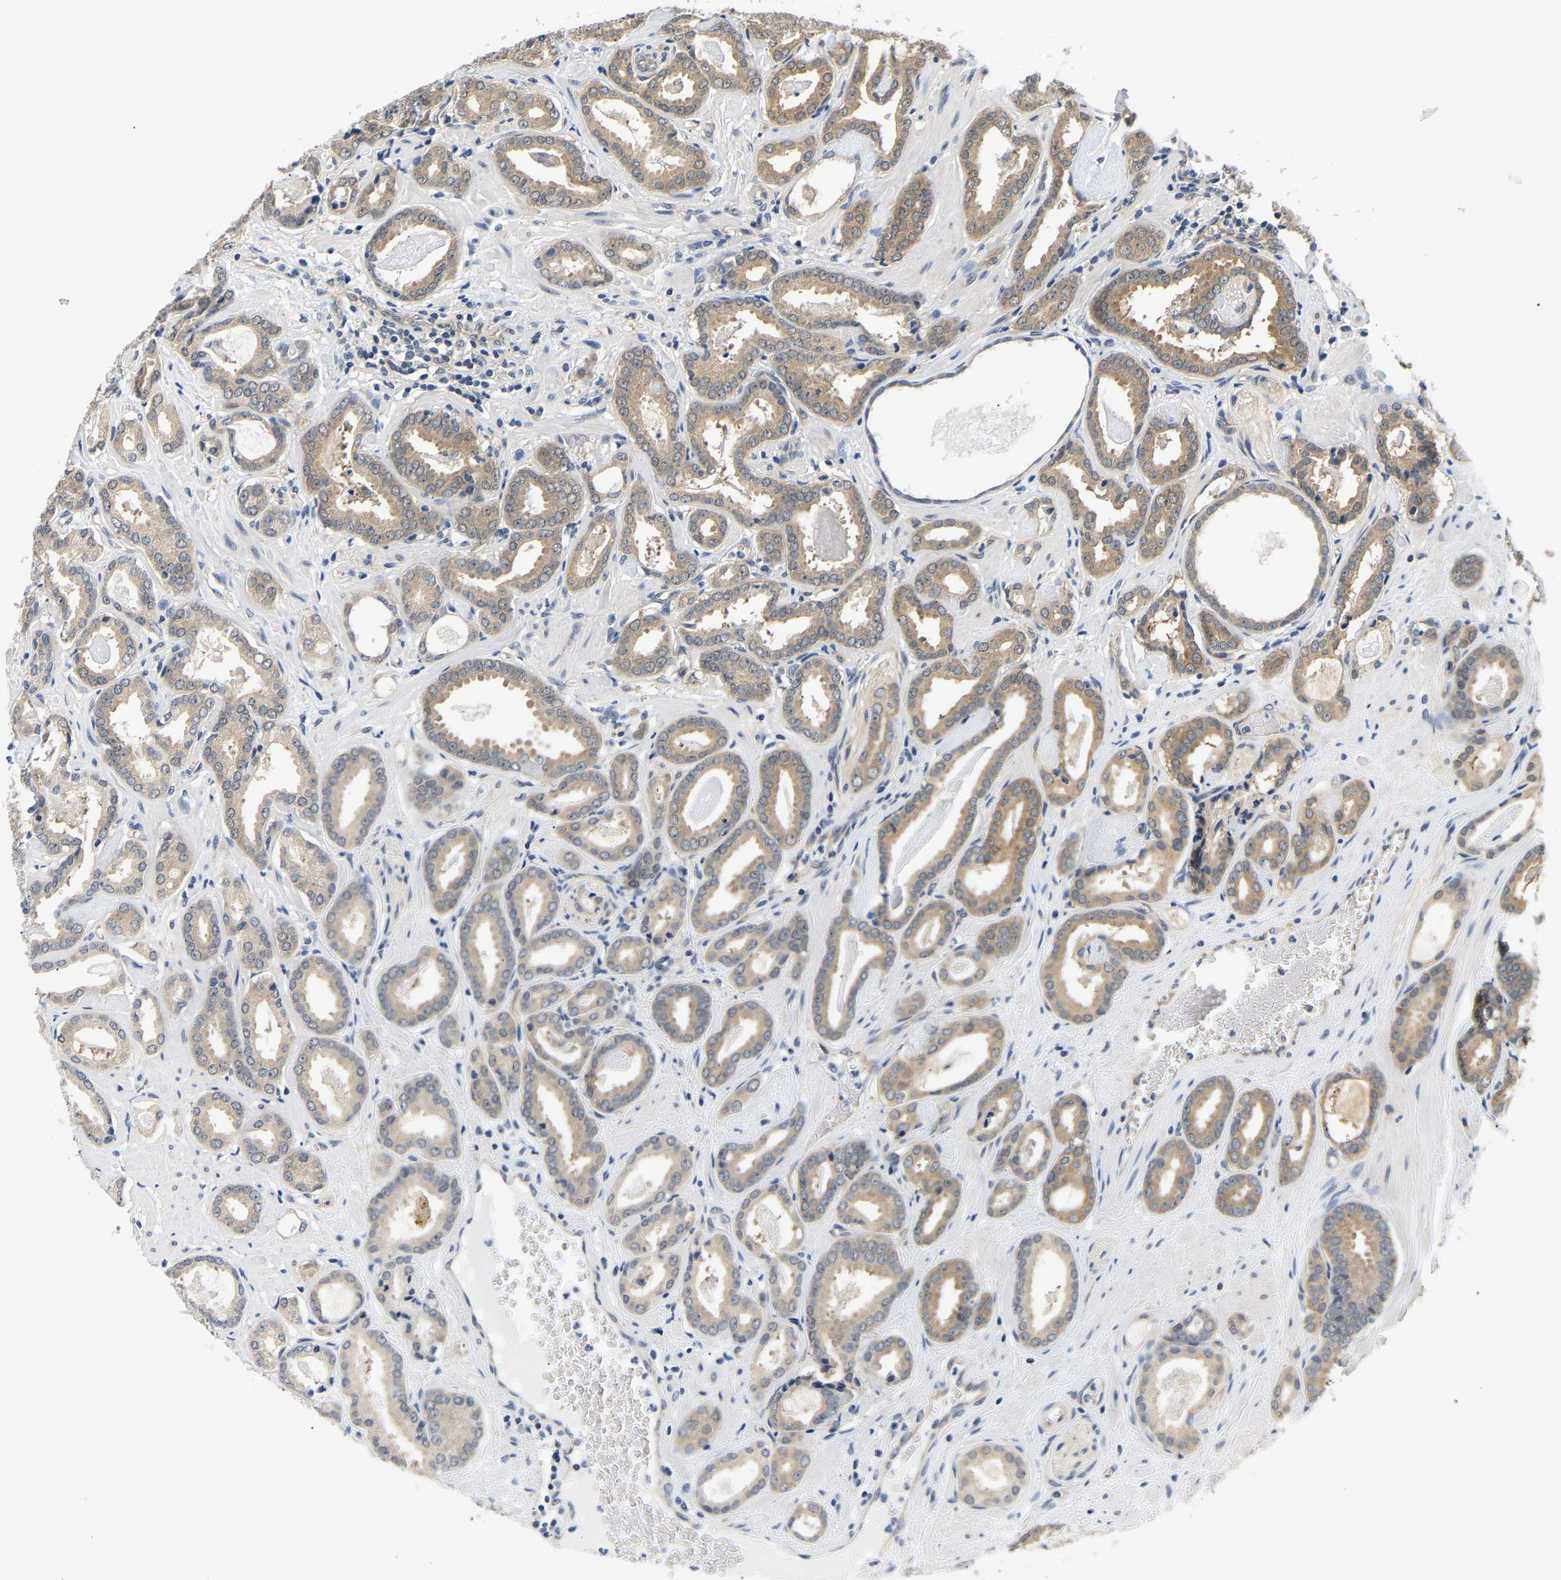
{"staining": {"intensity": "moderate", "quantity": ">75%", "location": "cytoplasmic/membranous"}, "tissue": "prostate cancer", "cell_type": "Tumor cells", "image_type": "cancer", "snomed": [{"axis": "morphology", "description": "Adenocarcinoma, Low grade"}, {"axis": "topography", "description": "Prostate"}], "caption": "Immunohistochemistry micrograph of low-grade adenocarcinoma (prostate) stained for a protein (brown), which exhibits medium levels of moderate cytoplasmic/membranous expression in approximately >75% of tumor cells.", "gene": "ARHGEF12", "patient": {"sex": "male", "age": 53}}